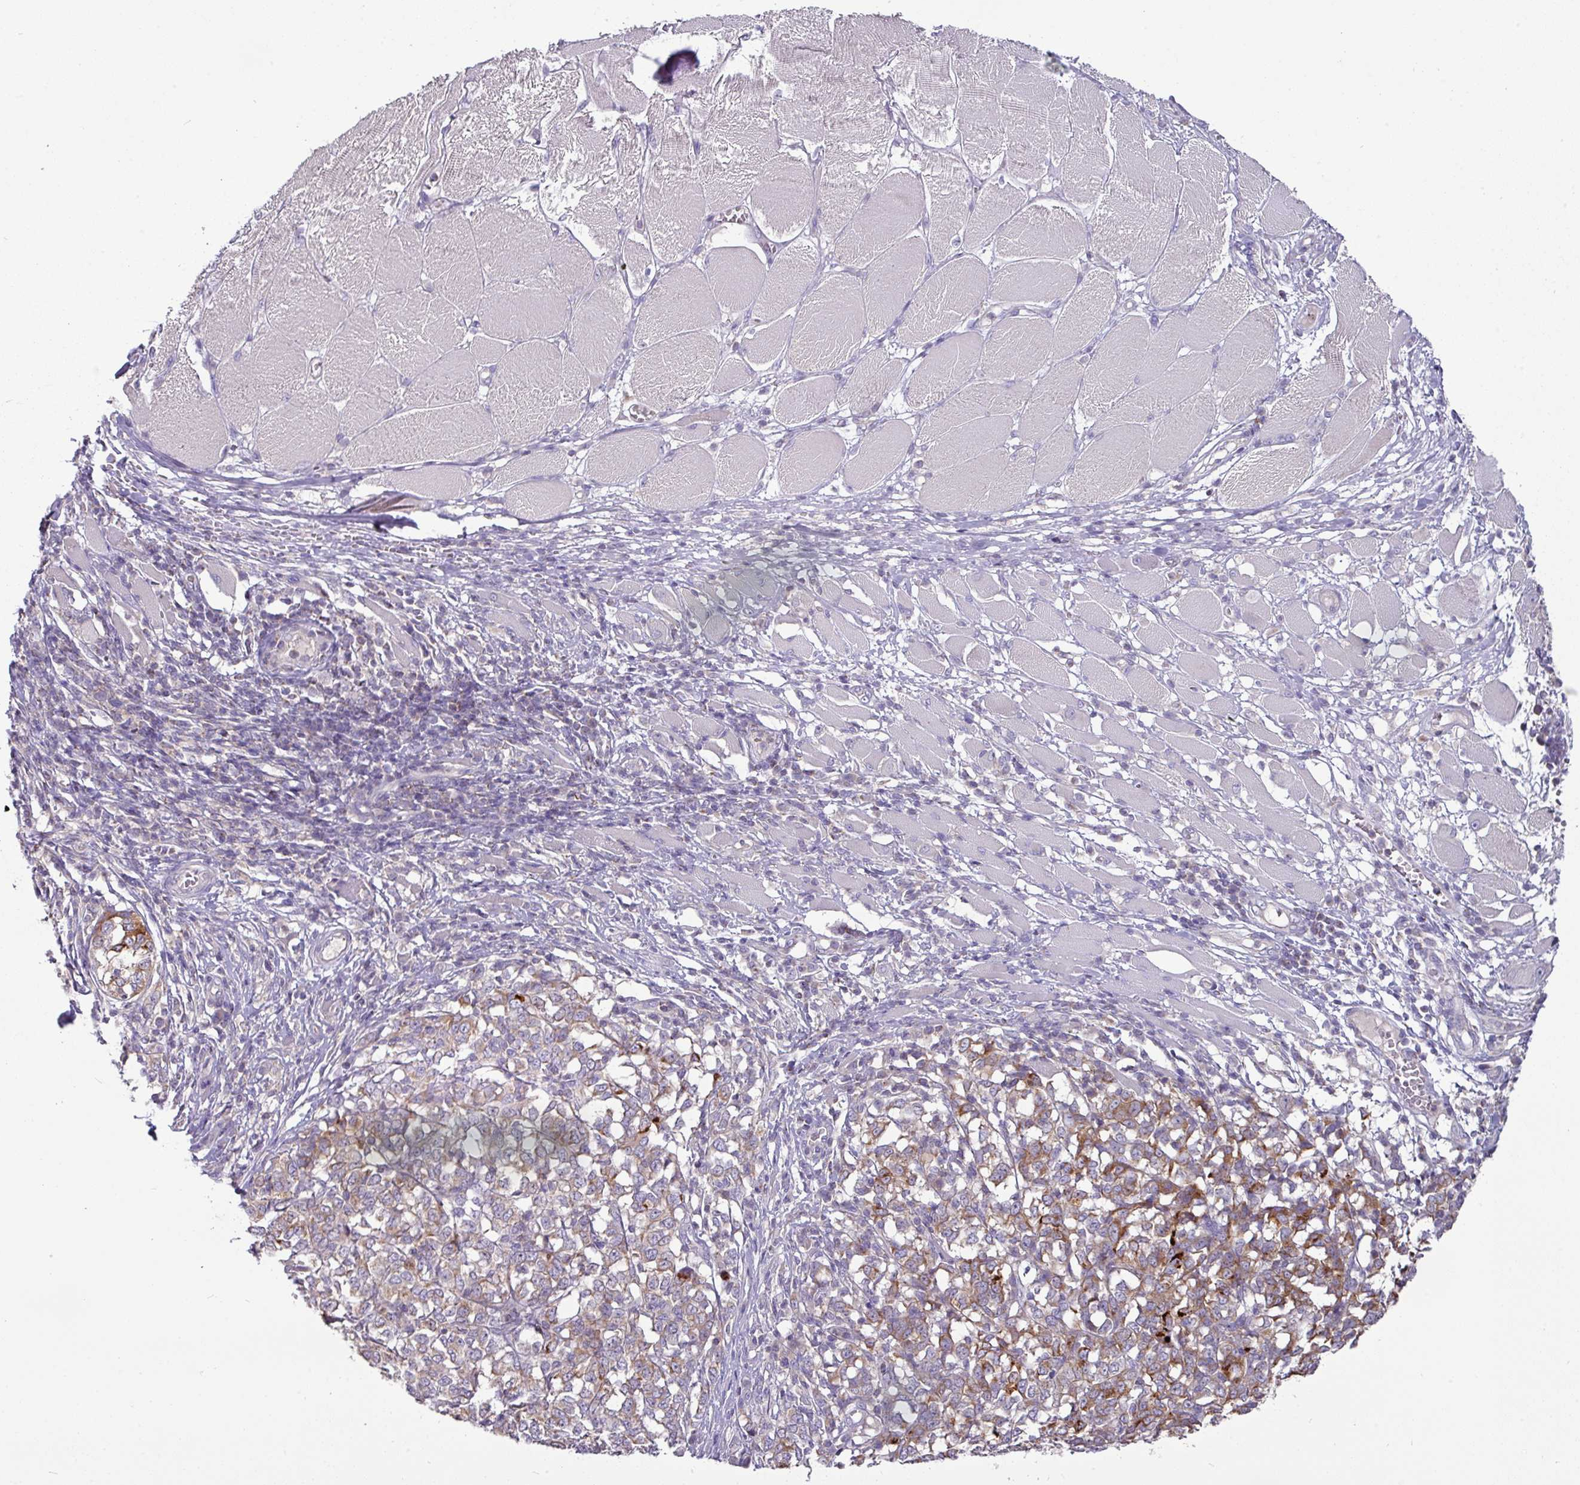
{"staining": {"intensity": "moderate", "quantity": ">75%", "location": "cytoplasmic/membranous"}, "tissue": "melanoma", "cell_type": "Tumor cells", "image_type": "cancer", "snomed": [{"axis": "morphology", "description": "Malignant melanoma, NOS"}, {"axis": "topography", "description": "Skin"}], "caption": "Malignant melanoma stained with immunohistochemistry (IHC) exhibits moderate cytoplasmic/membranous expression in about >75% of tumor cells.", "gene": "TRAPPC1", "patient": {"sex": "female", "age": 72}}